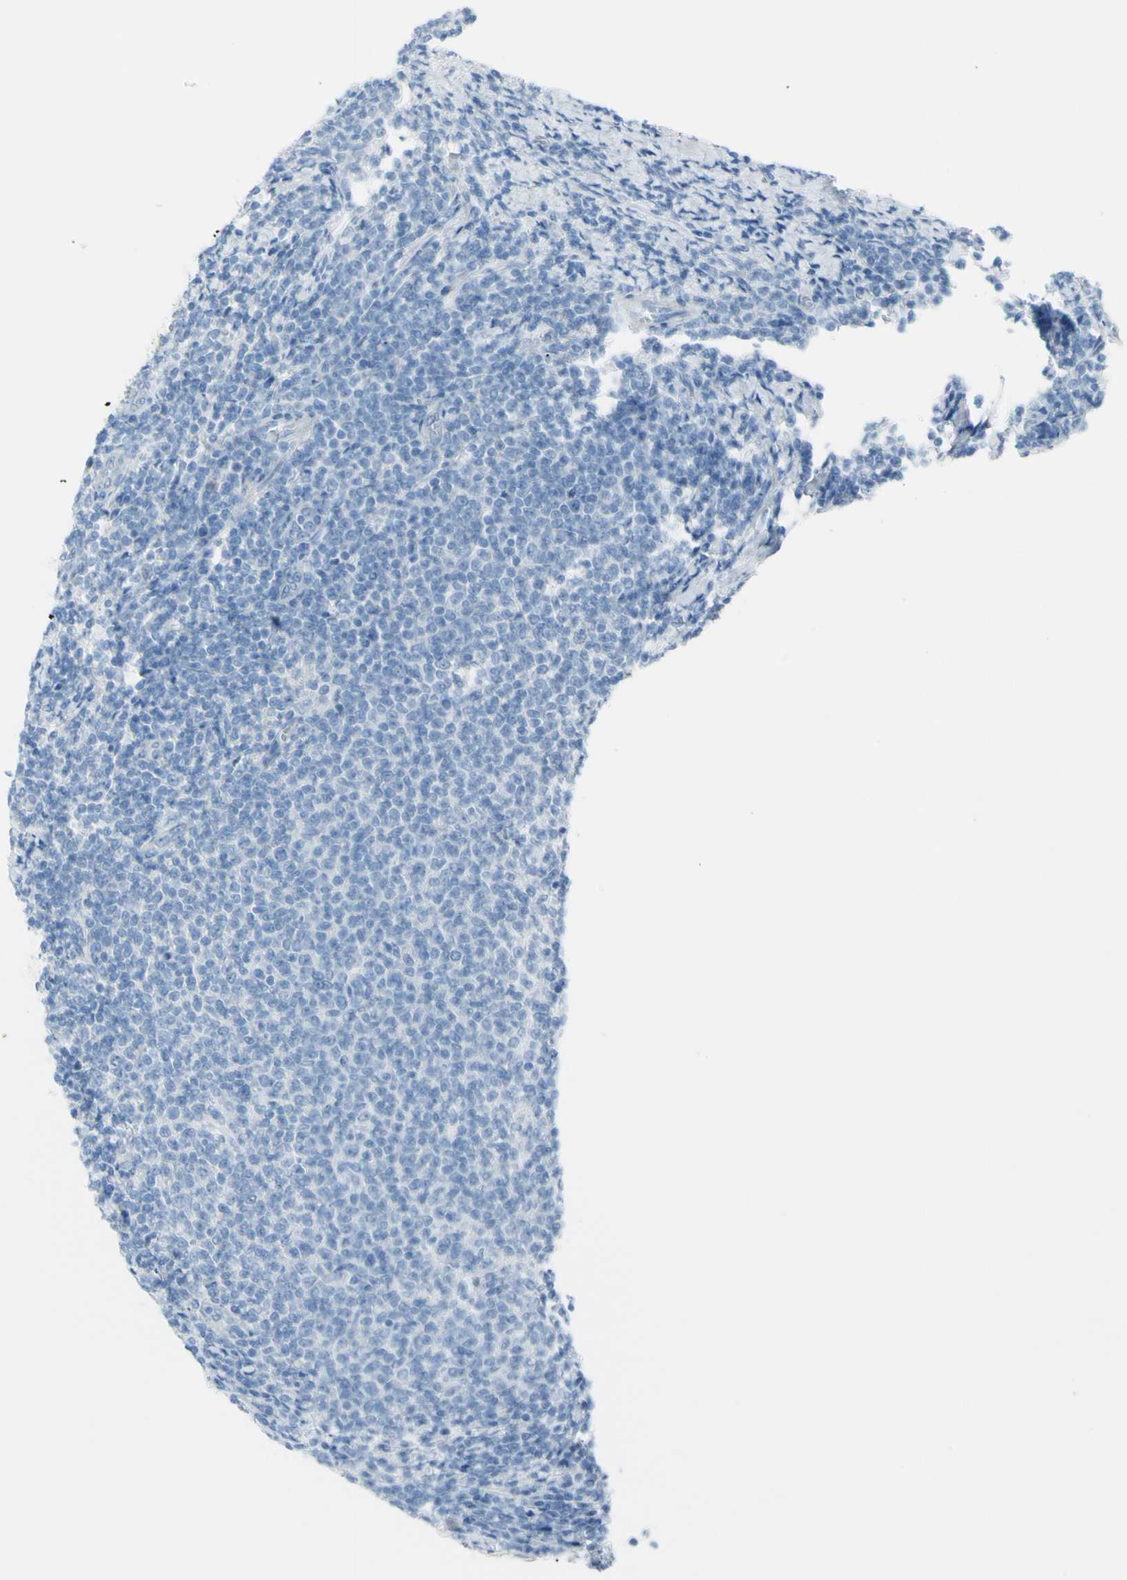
{"staining": {"intensity": "negative", "quantity": "none", "location": "none"}, "tissue": "lymphoma", "cell_type": "Tumor cells", "image_type": "cancer", "snomed": [{"axis": "morphology", "description": "Malignant lymphoma, non-Hodgkin's type, Low grade"}, {"axis": "topography", "description": "Lymph node"}], "caption": "Immunohistochemistry photomicrograph of human low-grade malignant lymphoma, non-Hodgkin's type stained for a protein (brown), which shows no positivity in tumor cells.", "gene": "TFPI2", "patient": {"sex": "male", "age": 66}}